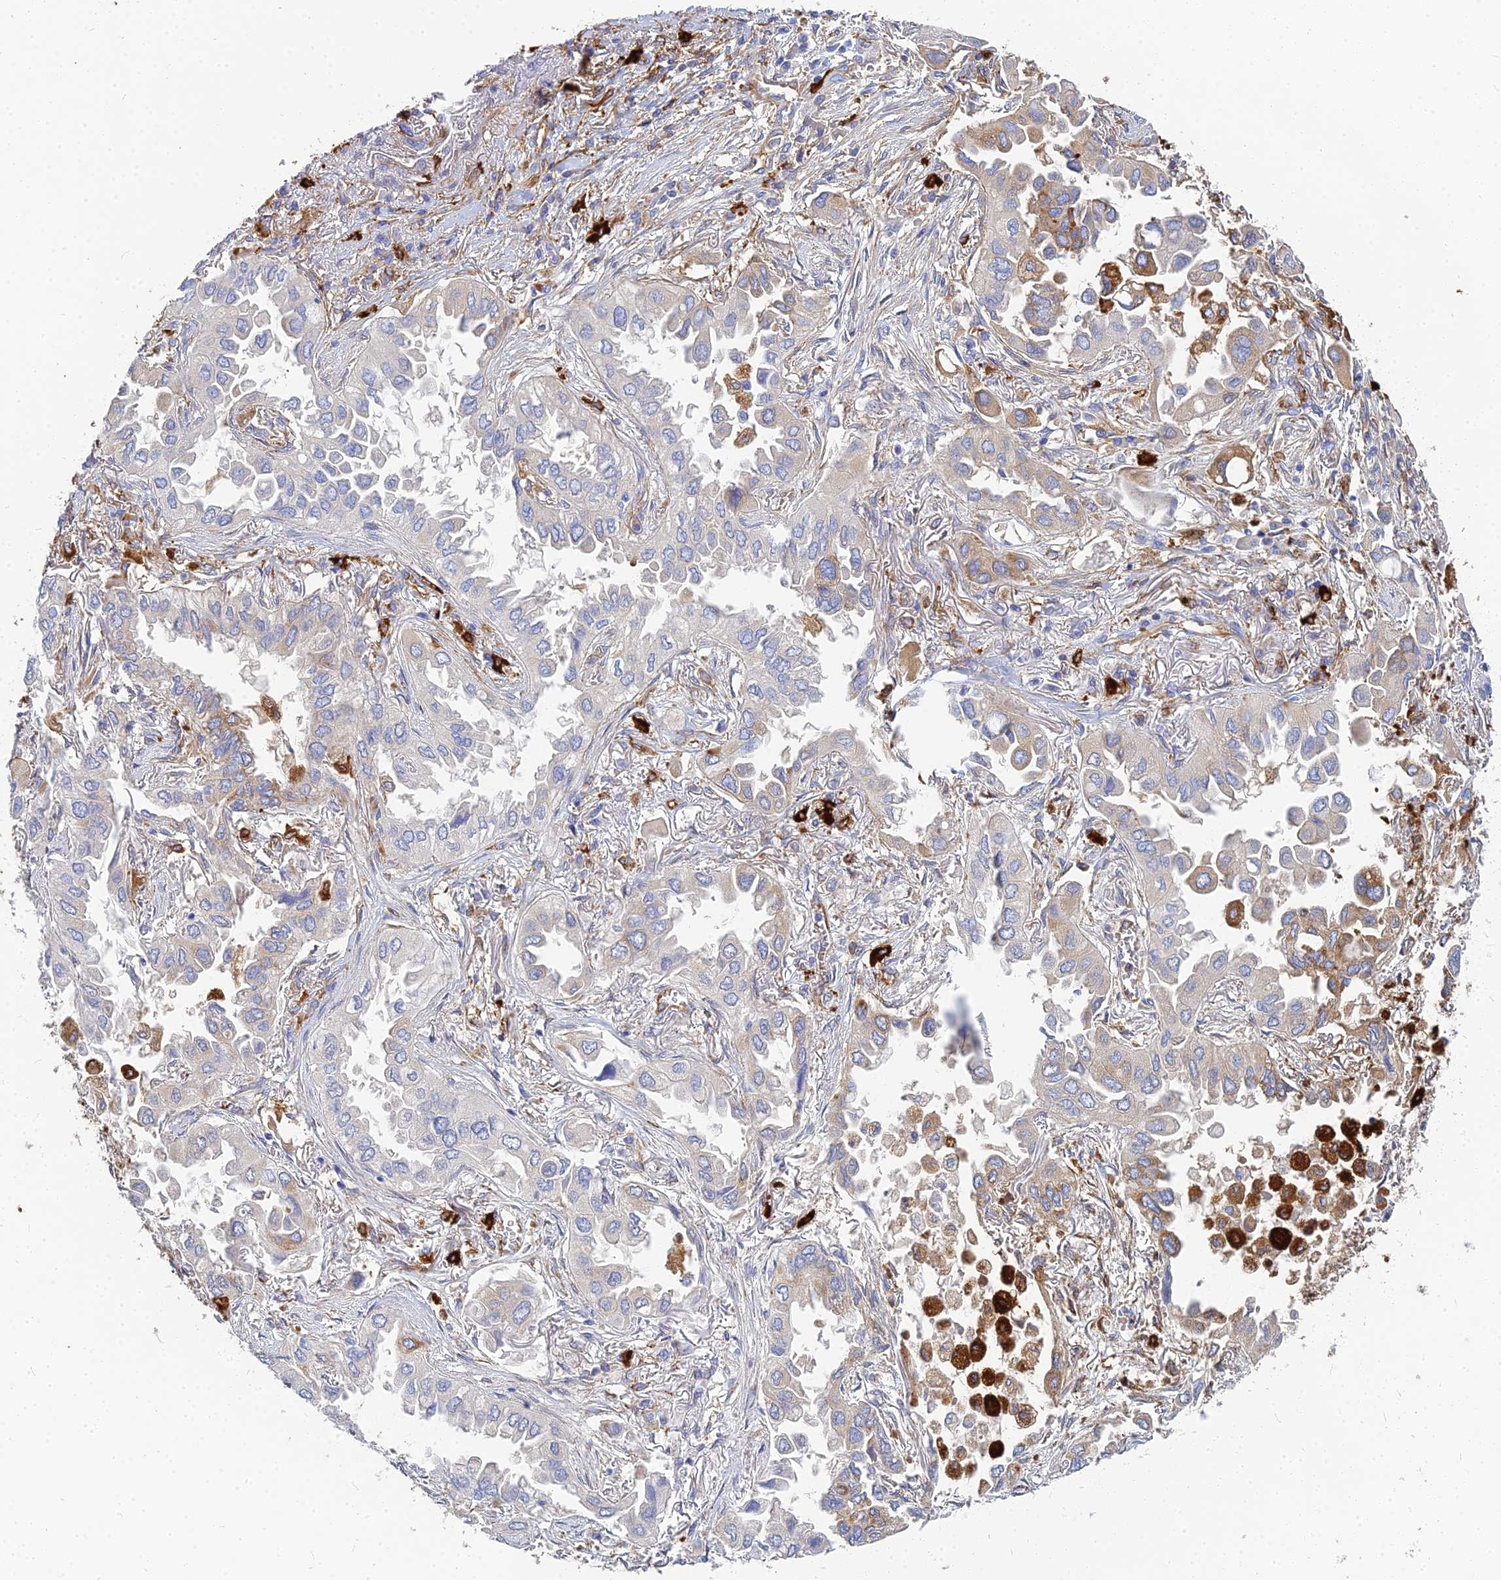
{"staining": {"intensity": "weak", "quantity": "<25%", "location": "cytoplasmic/membranous"}, "tissue": "lung cancer", "cell_type": "Tumor cells", "image_type": "cancer", "snomed": [{"axis": "morphology", "description": "Adenocarcinoma, NOS"}, {"axis": "topography", "description": "Lung"}], "caption": "Micrograph shows no protein expression in tumor cells of lung cancer (adenocarcinoma) tissue.", "gene": "VAT1", "patient": {"sex": "female", "age": 76}}